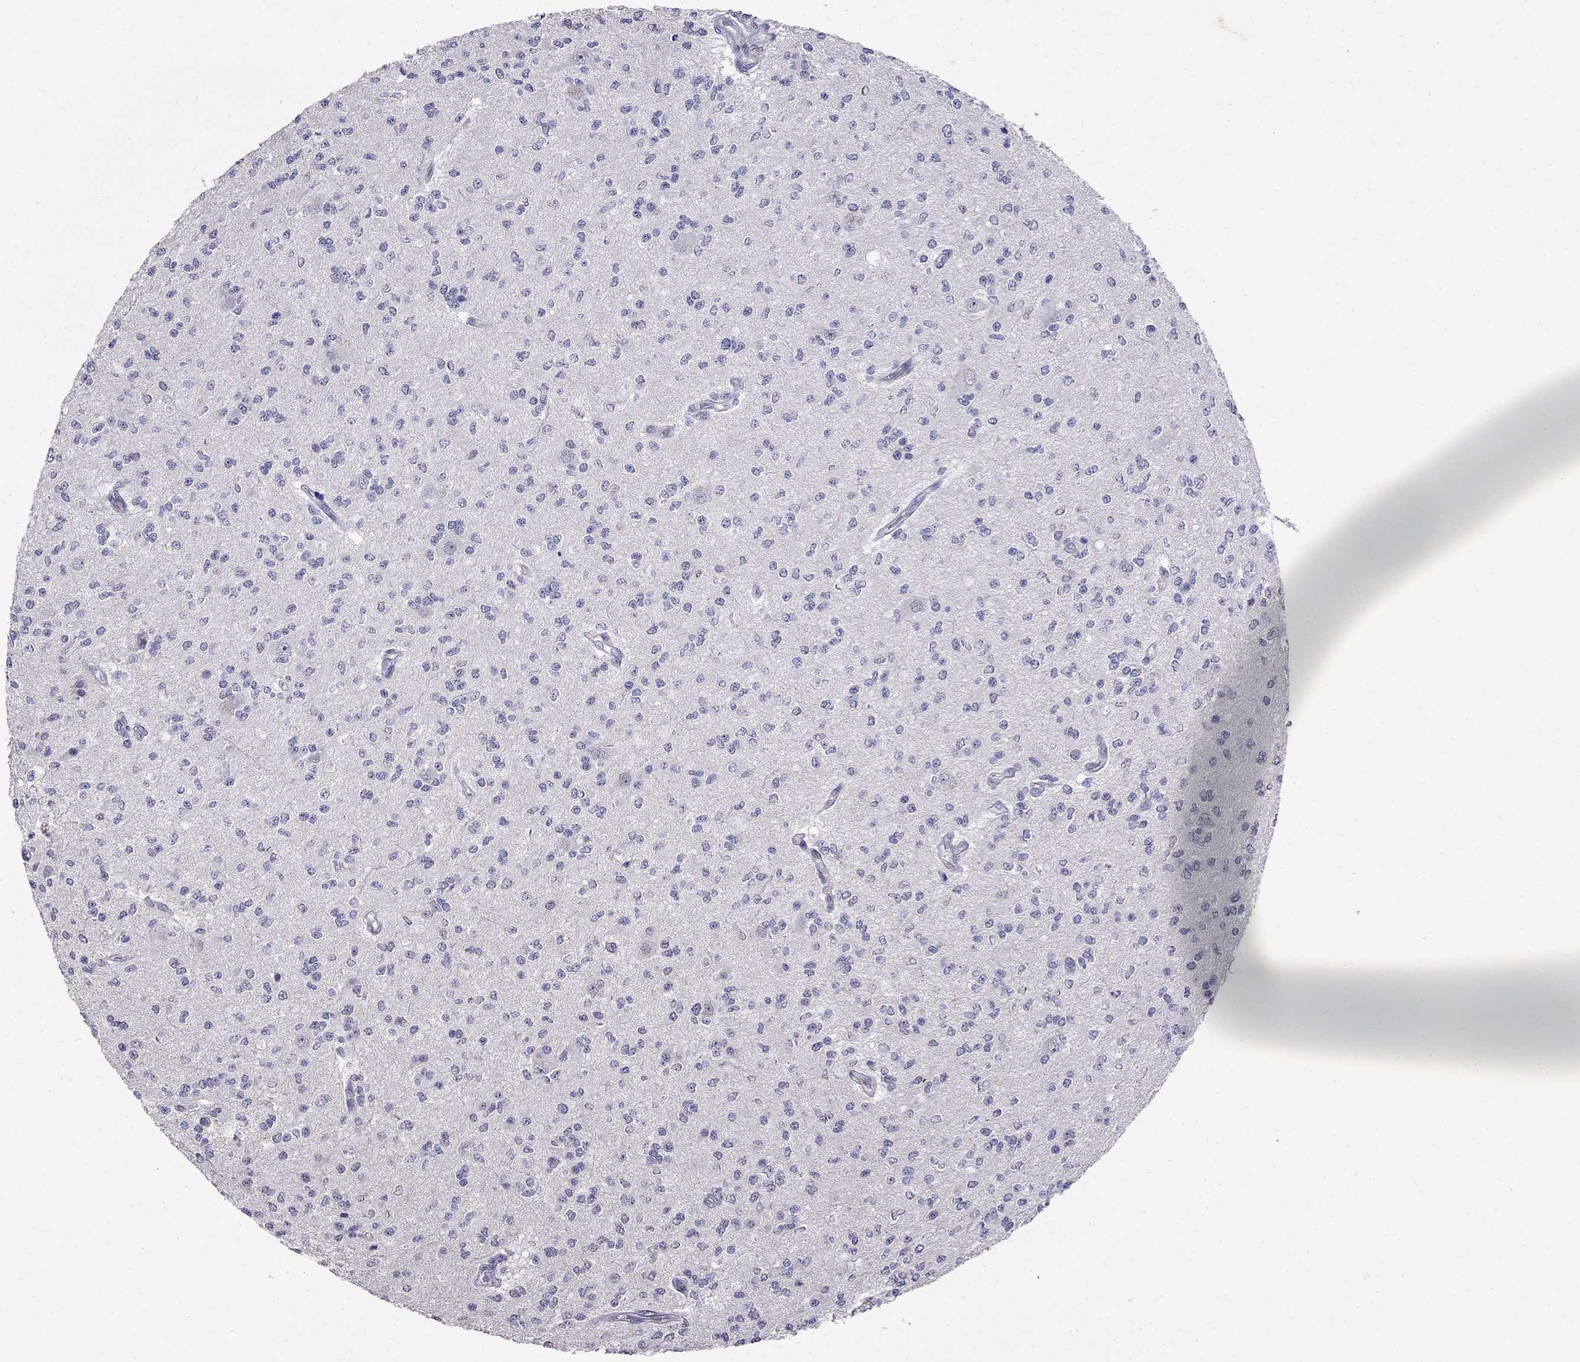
{"staining": {"intensity": "negative", "quantity": "none", "location": "none"}, "tissue": "glioma", "cell_type": "Tumor cells", "image_type": "cancer", "snomed": [{"axis": "morphology", "description": "Glioma, malignant, Low grade"}, {"axis": "topography", "description": "Brain"}], "caption": "DAB (3,3'-diaminobenzidine) immunohistochemical staining of human malignant low-grade glioma exhibits no significant staining in tumor cells.", "gene": "CD8B", "patient": {"sex": "male", "age": 67}}